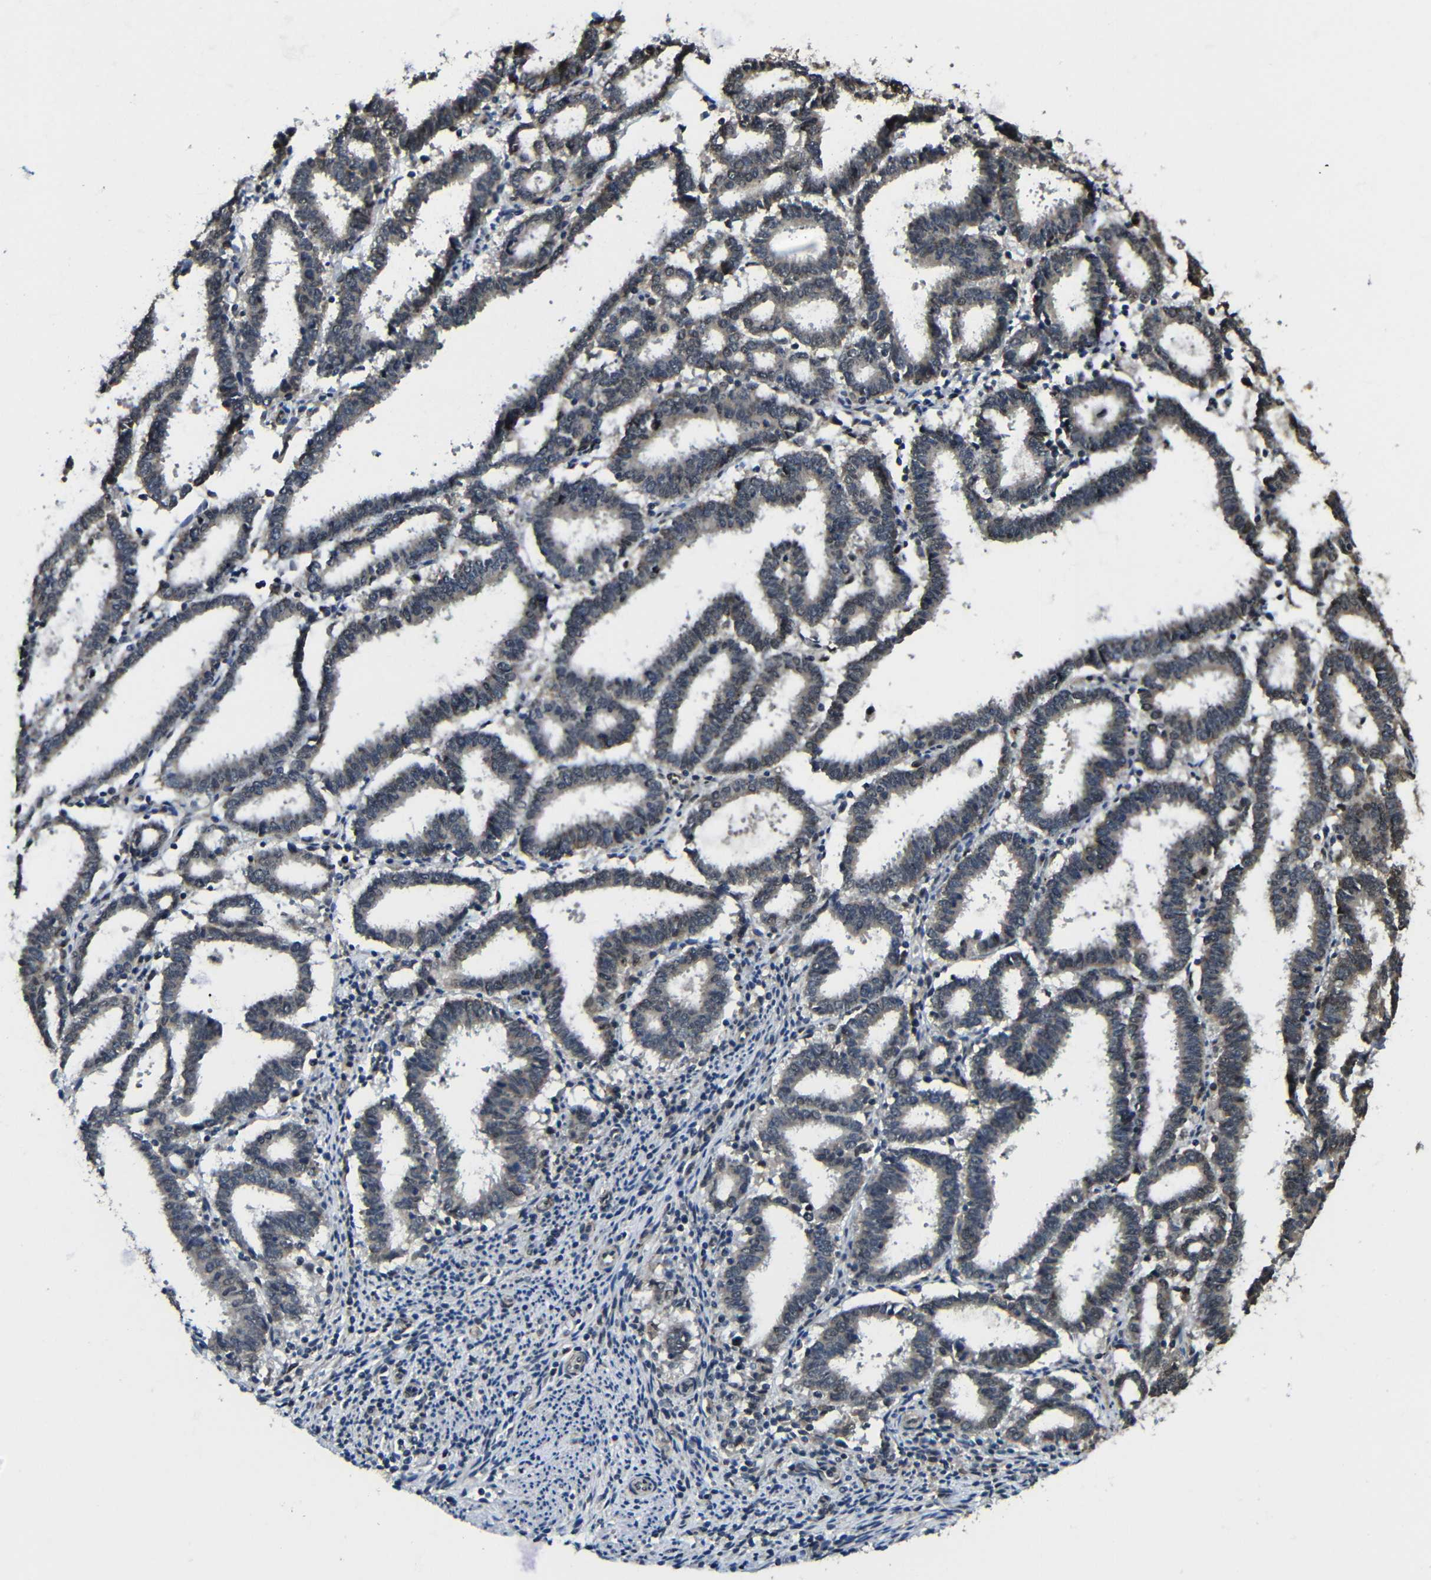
{"staining": {"intensity": "weak", "quantity": ">75%", "location": "cytoplasmic/membranous"}, "tissue": "endometrial cancer", "cell_type": "Tumor cells", "image_type": "cancer", "snomed": [{"axis": "morphology", "description": "Adenocarcinoma, NOS"}, {"axis": "topography", "description": "Uterus"}], "caption": "Immunohistochemistry (IHC) photomicrograph of endometrial cancer stained for a protein (brown), which demonstrates low levels of weak cytoplasmic/membranous expression in about >75% of tumor cells.", "gene": "FAM172A", "patient": {"sex": "female", "age": 83}}